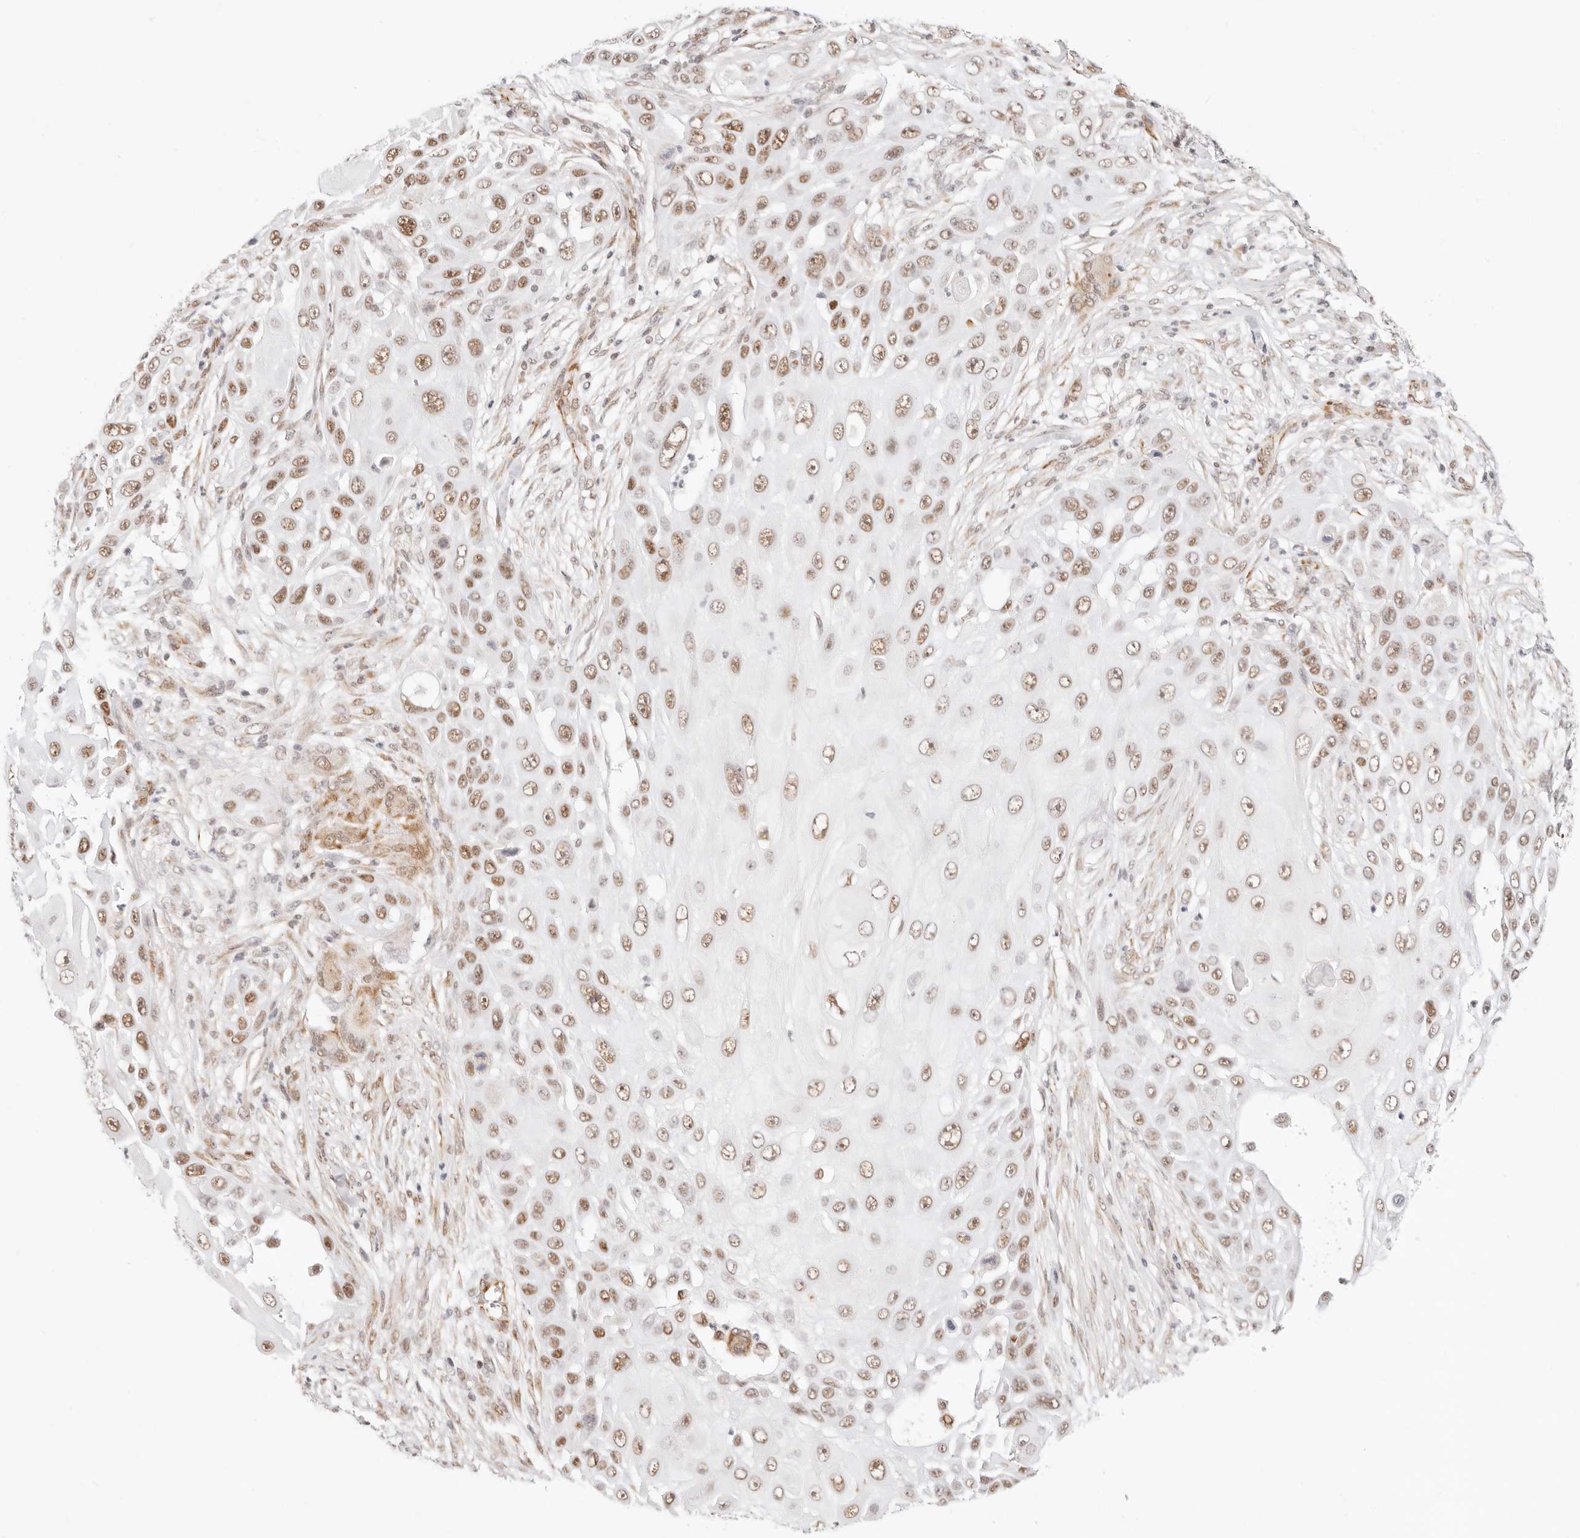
{"staining": {"intensity": "moderate", "quantity": ">75%", "location": "nuclear"}, "tissue": "skin cancer", "cell_type": "Tumor cells", "image_type": "cancer", "snomed": [{"axis": "morphology", "description": "Squamous cell carcinoma, NOS"}, {"axis": "topography", "description": "Skin"}], "caption": "Immunohistochemistry (DAB) staining of squamous cell carcinoma (skin) demonstrates moderate nuclear protein expression in approximately >75% of tumor cells.", "gene": "ZC3H11A", "patient": {"sex": "female", "age": 44}}